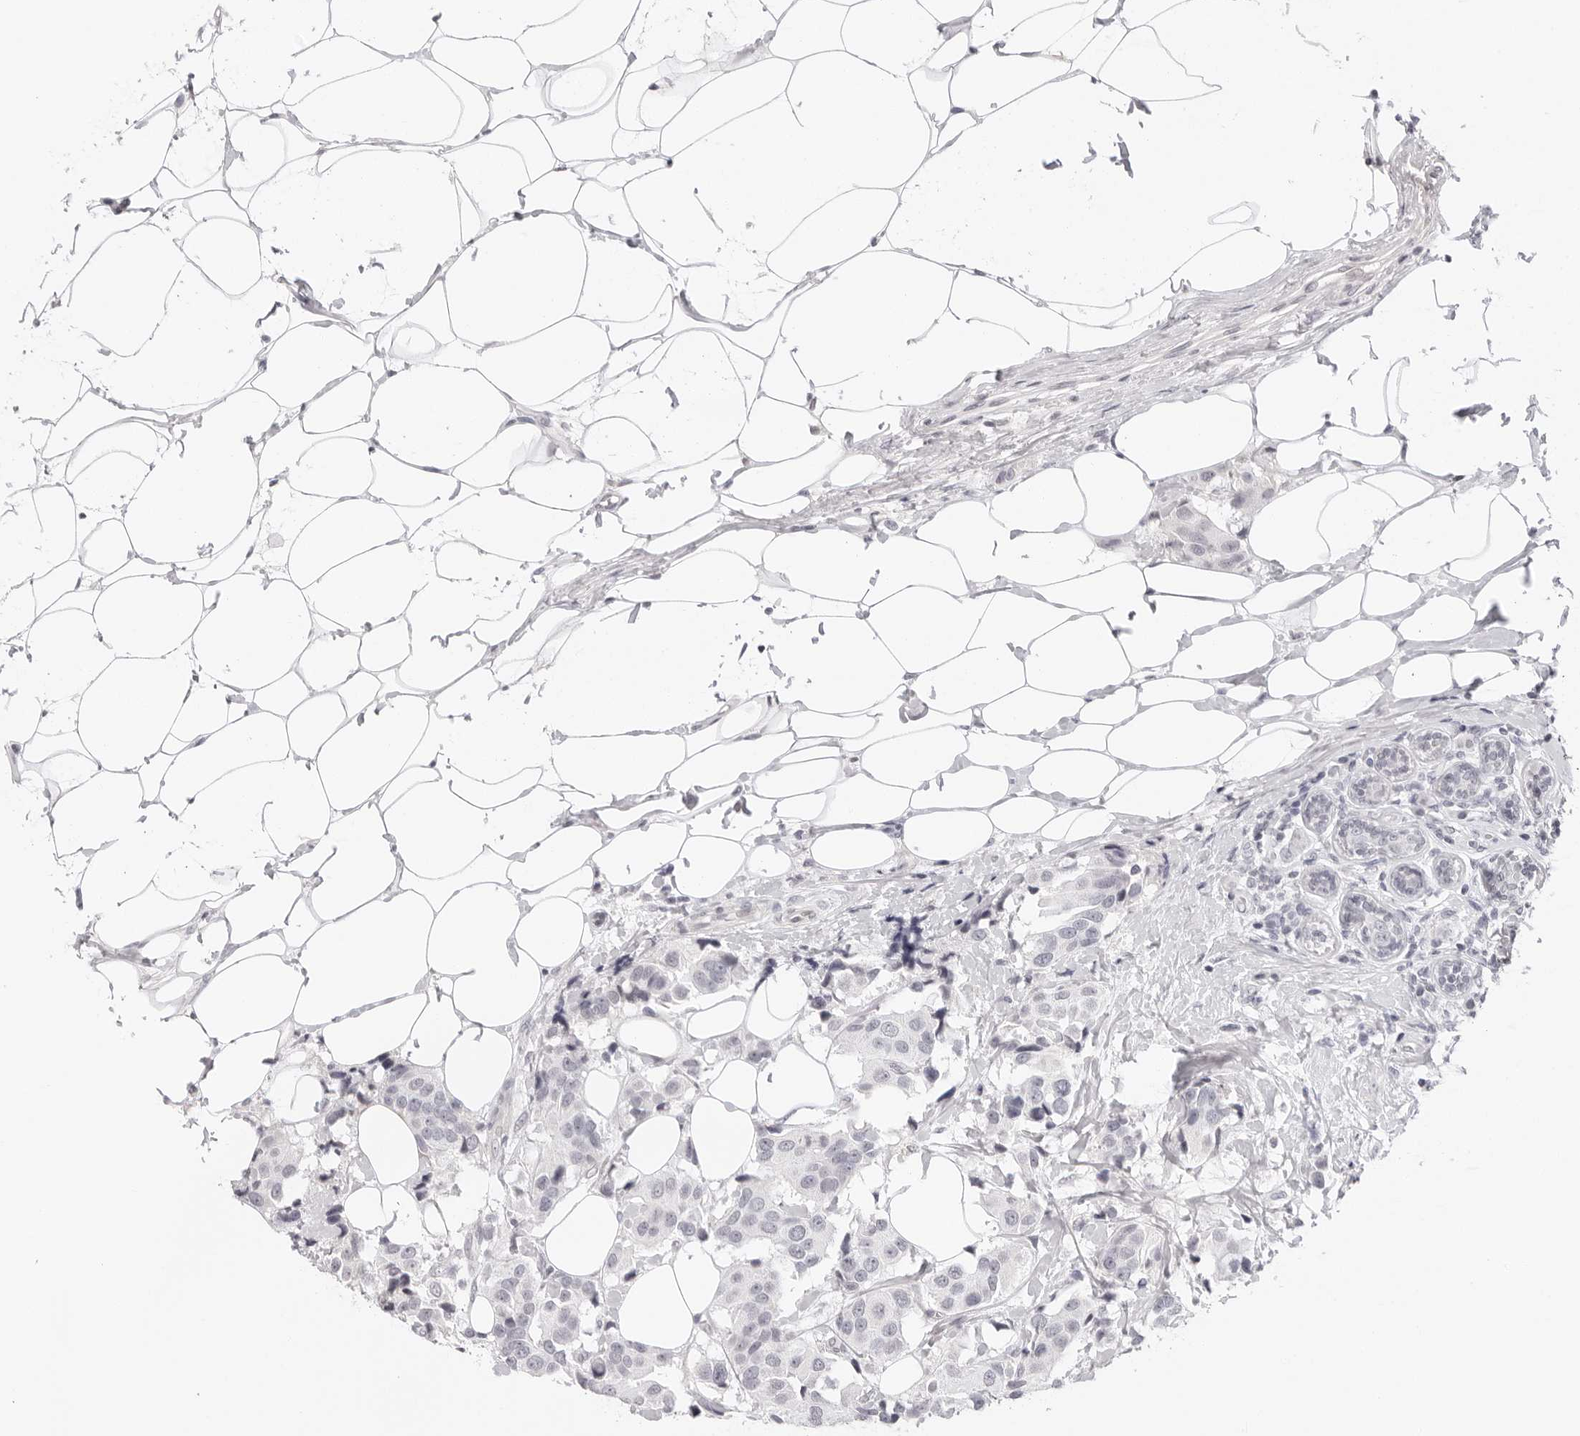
{"staining": {"intensity": "negative", "quantity": "none", "location": "none"}, "tissue": "breast cancer", "cell_type": "Tumor cells", "image_type": "cancer", "snomed": [{"axis": "morphology", "description": "Normal tissue, NOS"}, {"axis": "morphology", "description": "Duct carcinoma"}, {"axis": "topography", "description": "Breast"}], "caption": "Human breast cancer (infiltrating ductal carcinoma) stained for a protein using IHC exhibits no positivity in tumor cells.", "gene": "STRADB", "patient": {"sex": "female", "age": 39}}